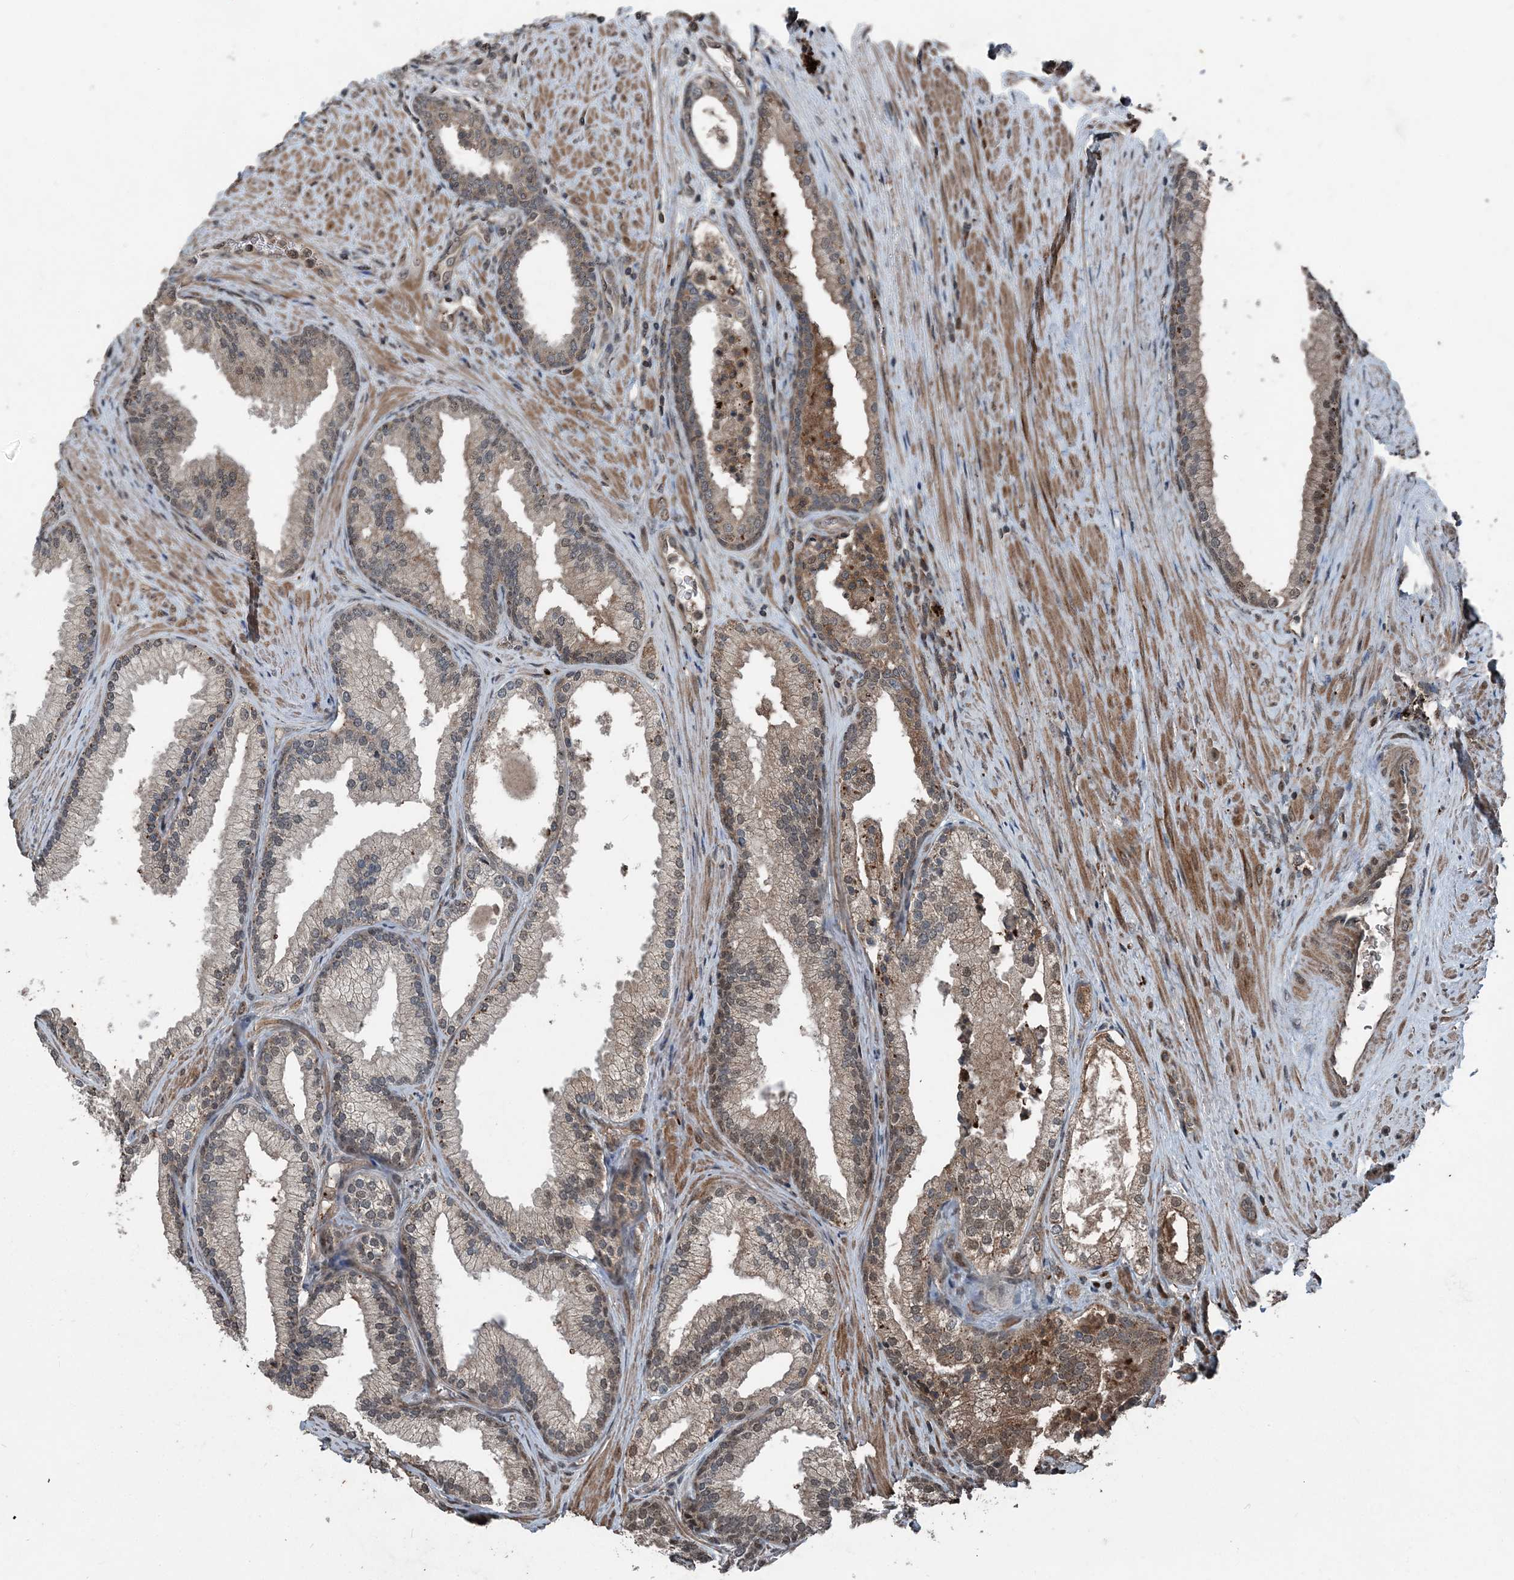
{"staining": {"intensity": "strong", "quantity": "<25%", "location": "cytoplasmic/membranous"}, "tissue": "prostate", "cell_type": "Glandular cells", "image_type": "normal", "snomed": [{"axis": "morphology", "description": "Normal tissue, NOS"}, {"axis": "topography", "description": "Prostate"}], "caption": "This is an image of immunohistochemistry (IHC) staining of unremarkable prostate, which shows strong staining in the cytoplasmic/membranous of glandular cells.", "gene": "CFL1", "patient": {"sex": "male", "age": 76}}